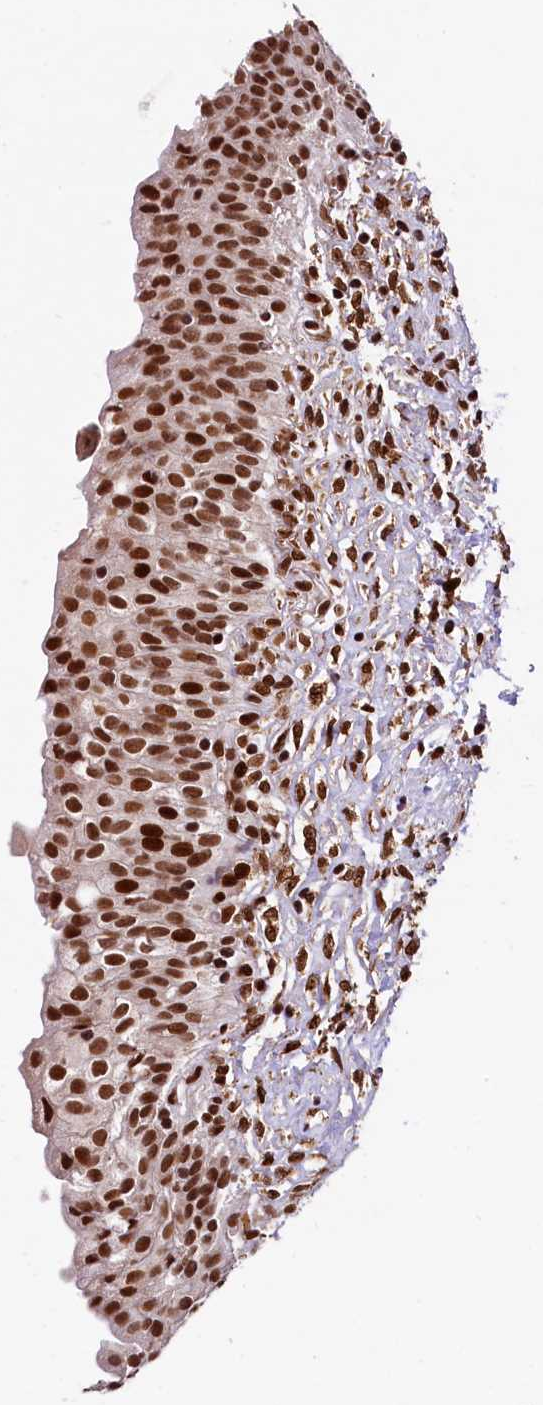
{"staining": {"intensity": "strong", "quantity": ">75%", "location": "nuclear"}, "tissue": "urinary bladder", "cell_type": "Urothelial cells", "image_type": "normal", "snomed": [{"axis": "morphology", "description": "Normal tissue, NOS"}, {"axis": "topography", "description": "Urinary bladder"}], "caption": "Urinary bladder stained with DAB (3,3'-diaminobenzidine) IHC displays high levels of strong nuclear positivity in about >75% of urothelial cells.", "gene": "PDS5B", "patient": {"sex": "male", "age": 55}}